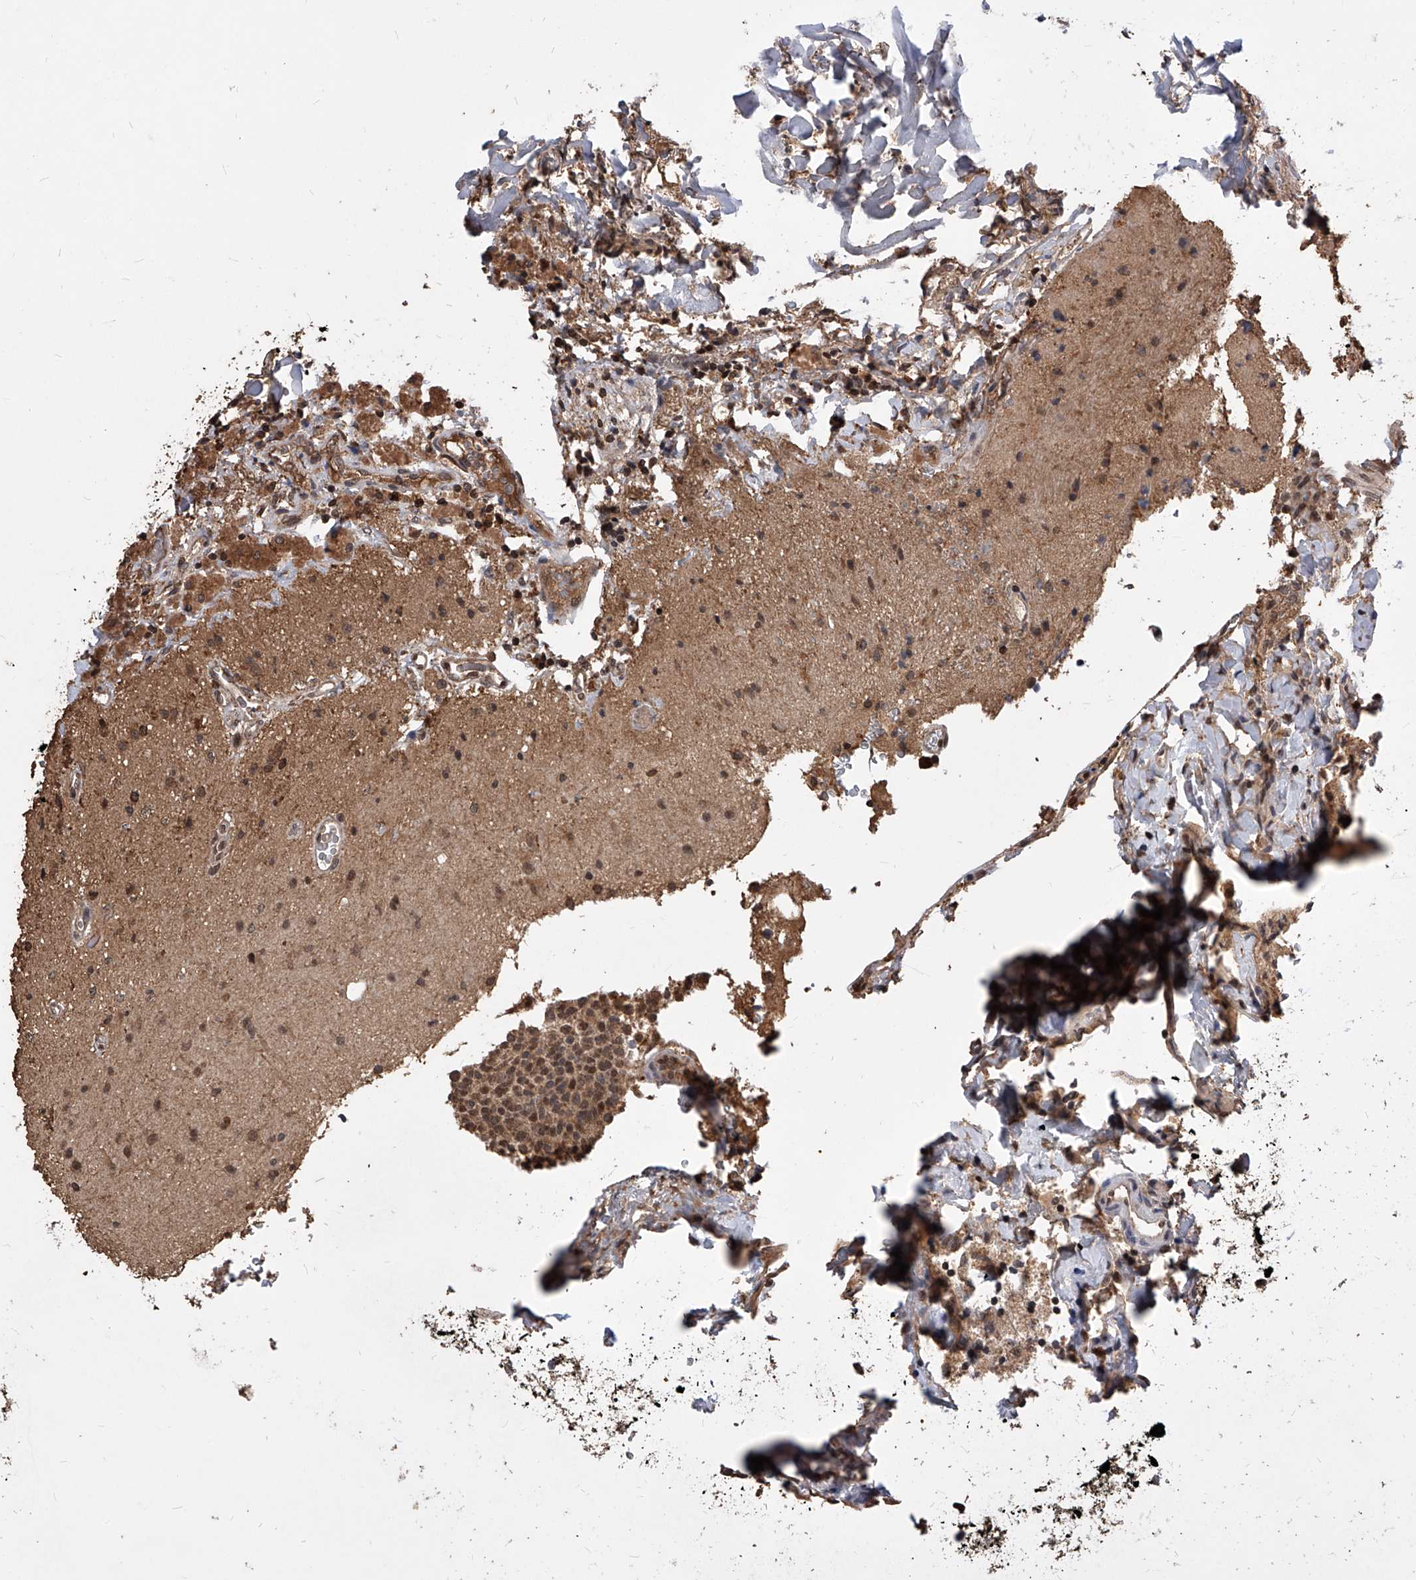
{"staining": {"intensity": "moderate", "quantity": ">75%", "location": "cytoplasmic/membranous"}, "tissue": "glioma", "cell_type": "Tumor cells", "image_type": "cancer", "snomed": [{"axis": "morphology", "description": "Glioma, malignant, High grade"}, {"axis": "topography", "description": "Brain"}], "caption": "Malignant glioma (high-grade) stained with a brown dye reveals moderate cytoplasmic/membranous positive expression in about >75% of tumor cells.", "gene": "ID1", "patient": {"sex": "male", "age": 34}}